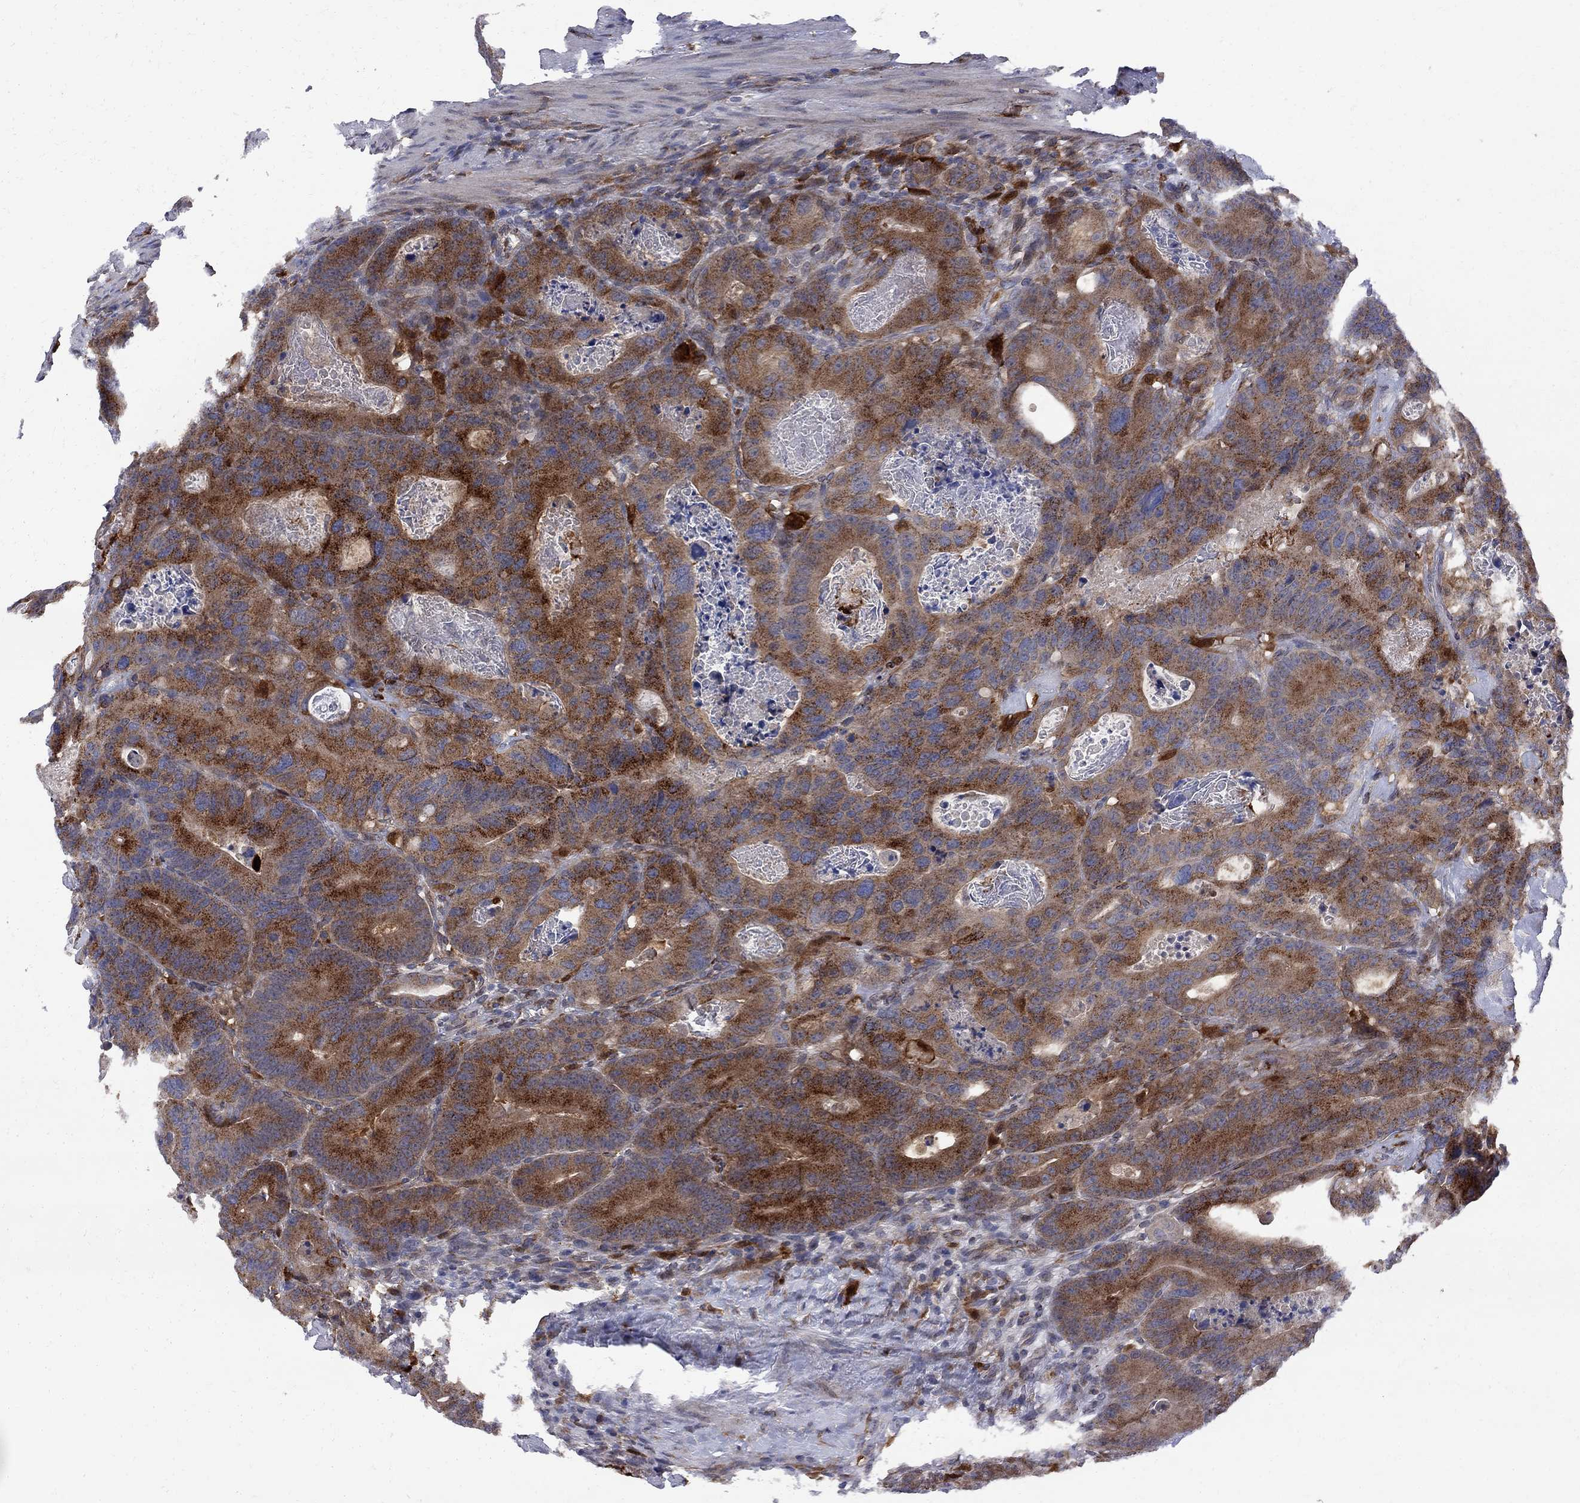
{"staining": {"intensity": "strong", "quantity": "25%-75%", "location": "cytoplasmic/membranous"}, "tissue": "colorectal cancer", "cell_type": "Tumor cells", "image_type": "cancer", "snomed": [{"axis": "morphology", "description": "Adenocarcinoma, NOS"}, {"axis": "topography", "description": "Rectum"}], "caption": "Human colorectal adenocarcinoma stained with a protein marker demonstrates strong staining in tumor cells.", "gene": "MTHFR", "patient": {"sex": "male", "age": 64}}